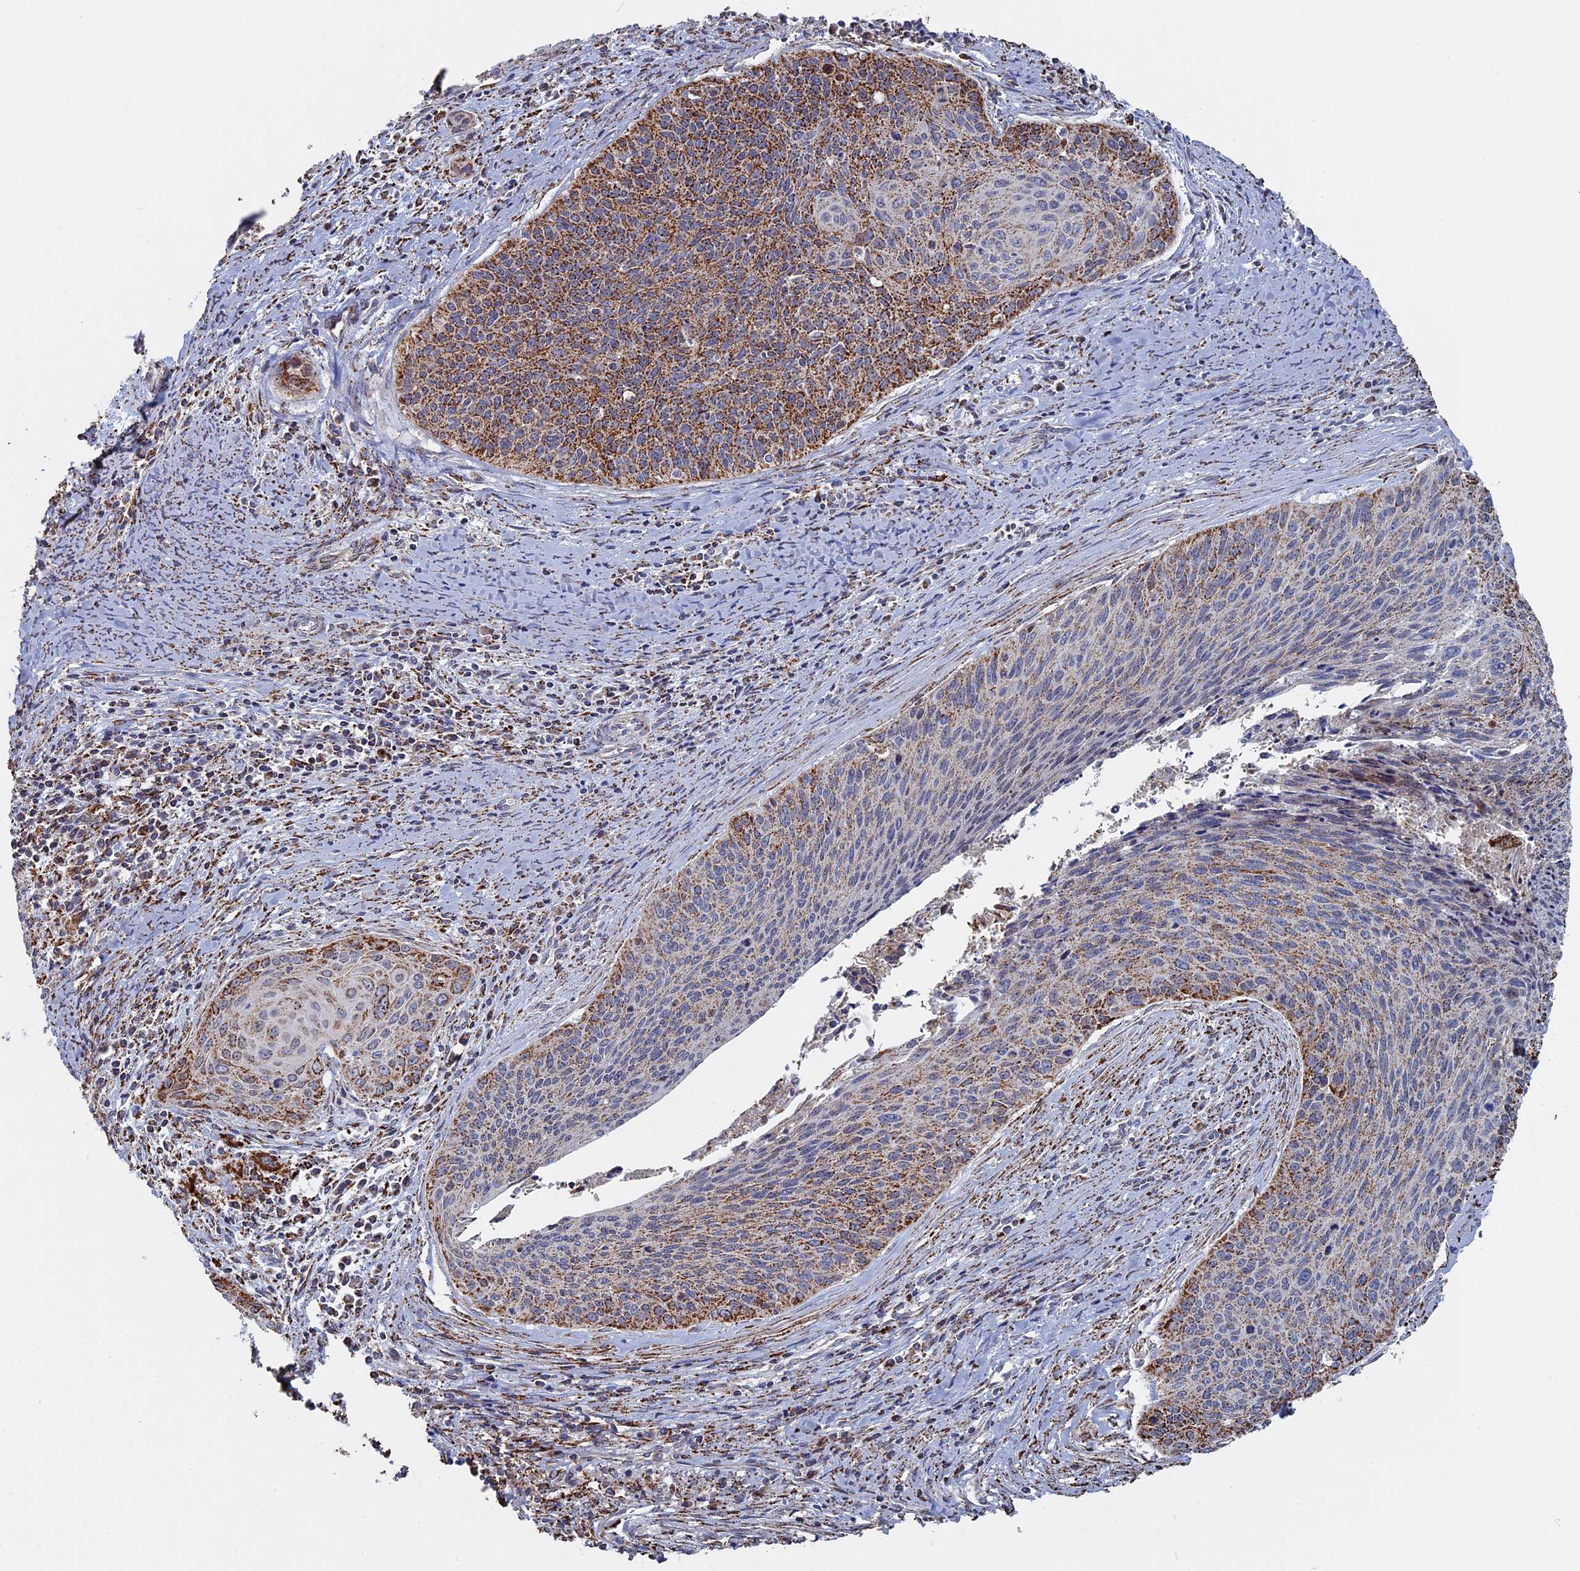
{"staining": {"intensity": "moderate", "quantity": "25%-75%", "location": "cytoplasmic/membranous"}, "tissue": "cervical cancer", "cell_type": "Tumor cells", "image_type": "cancer", "snomed": [{"axis": "morphology", "description": "Squamous cell carcinoma, NOS"}, {"axis": "topography", "description": "Cervix"}], "caption": "Moderate cytoplasmic/membranous positivity for a protein is seen in approximately 25%-75% of tumor cells of cervical squamous cell carcinoma using IHC.", "gene": "SEC24D", "patient": {"sex": "female", "age": 55}}